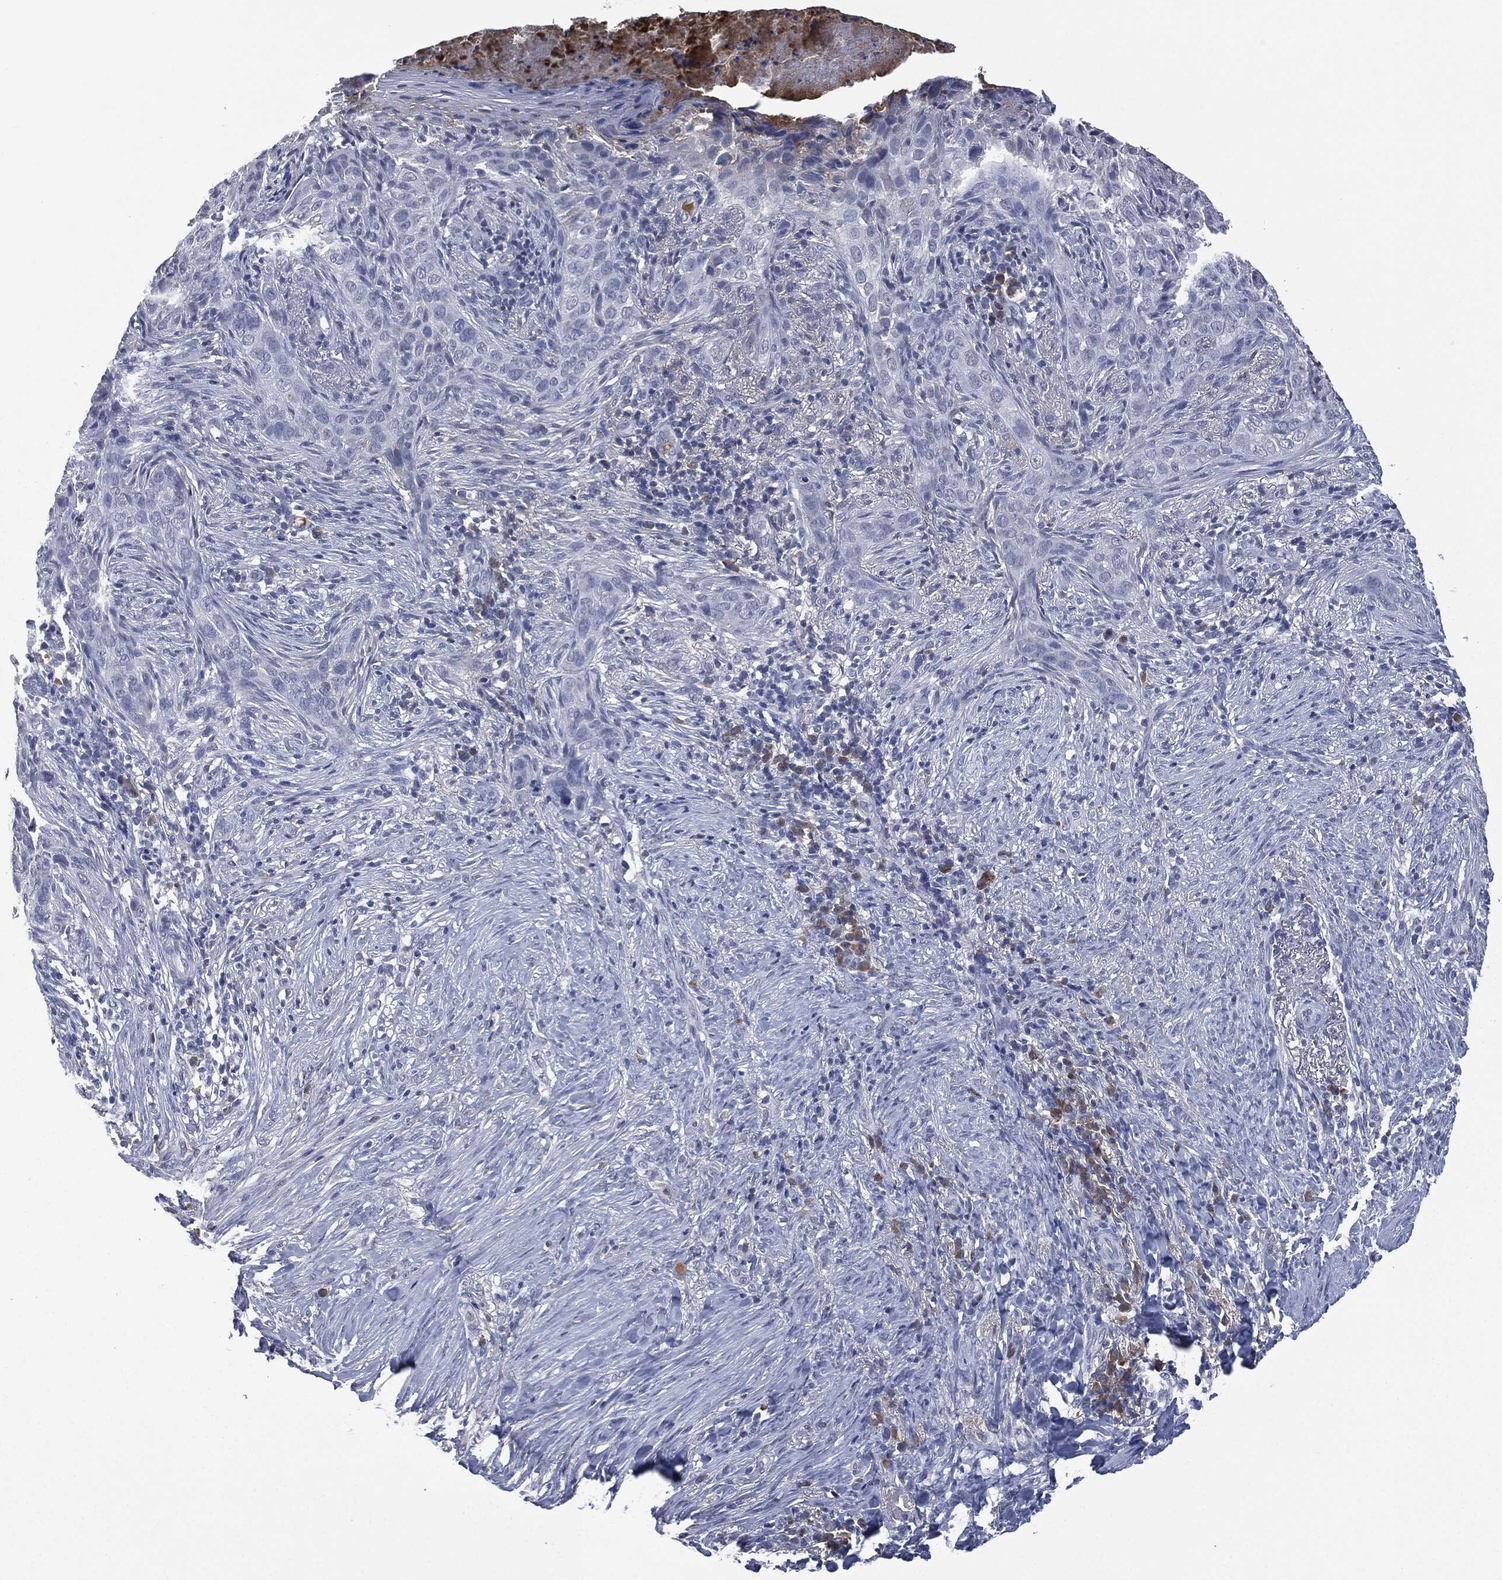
{"staining": {"intensity": "negative", "quantity": "none", "location": "none"}, "tissue": "skin cancer", "cell_type": "Tumor cells", "image_type": "cancer", "snomed": [{"axis": "morphology", "description": "Squamous cell carcinoma, NOS"}, {"axis": "topography", "description": "Skin"}], "caption": "IHC photomicrograph of neoplastic tissue: human skin cancer (squamous cell carcinoma) stained with DAB (3,3'-diaminobenzidine) exhibits no significant protein positivity in tumor cells.", "gene": "SIGLEC7", "patient": {"sex": "male", "age": 88}}